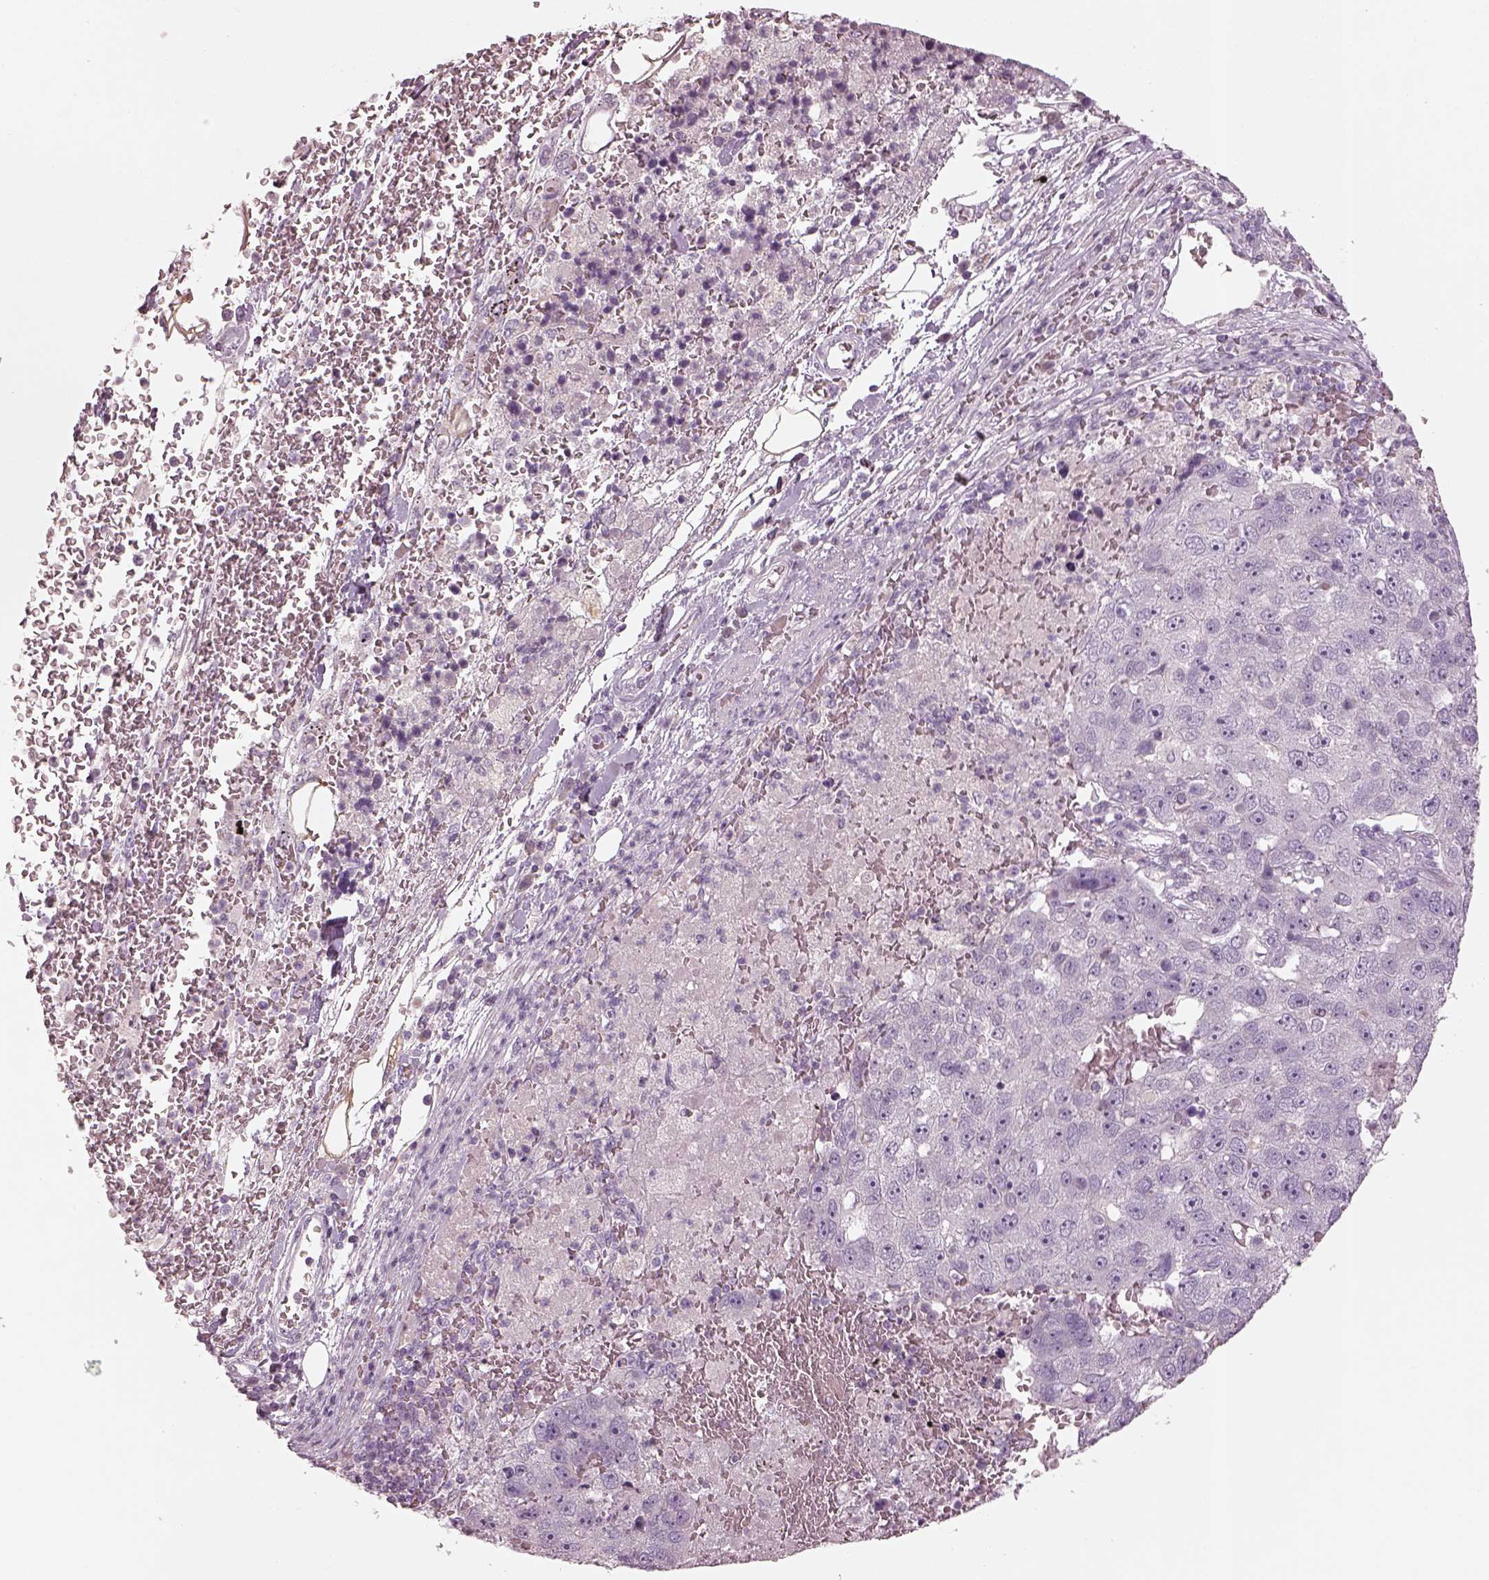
{"staining": {"intensity": "negative", "quantity": "none", "location": "none"}, "tissue": "pancreatic cancer", "cell_type": "Tumor cells", "image_type": "cancer", "snomed": [{"axis": "morphology", "description": "Adenocarcinoma, NOS"}, {"axis": "topography", "description": "Pancreas"}], "caption": "Pancreatic adenocarcinoma was stained to show a protein in brown. There is no significant expression in tumor cells.", "gene": "SPATA6L", "patient": {"sex": "female", "age": 61}}